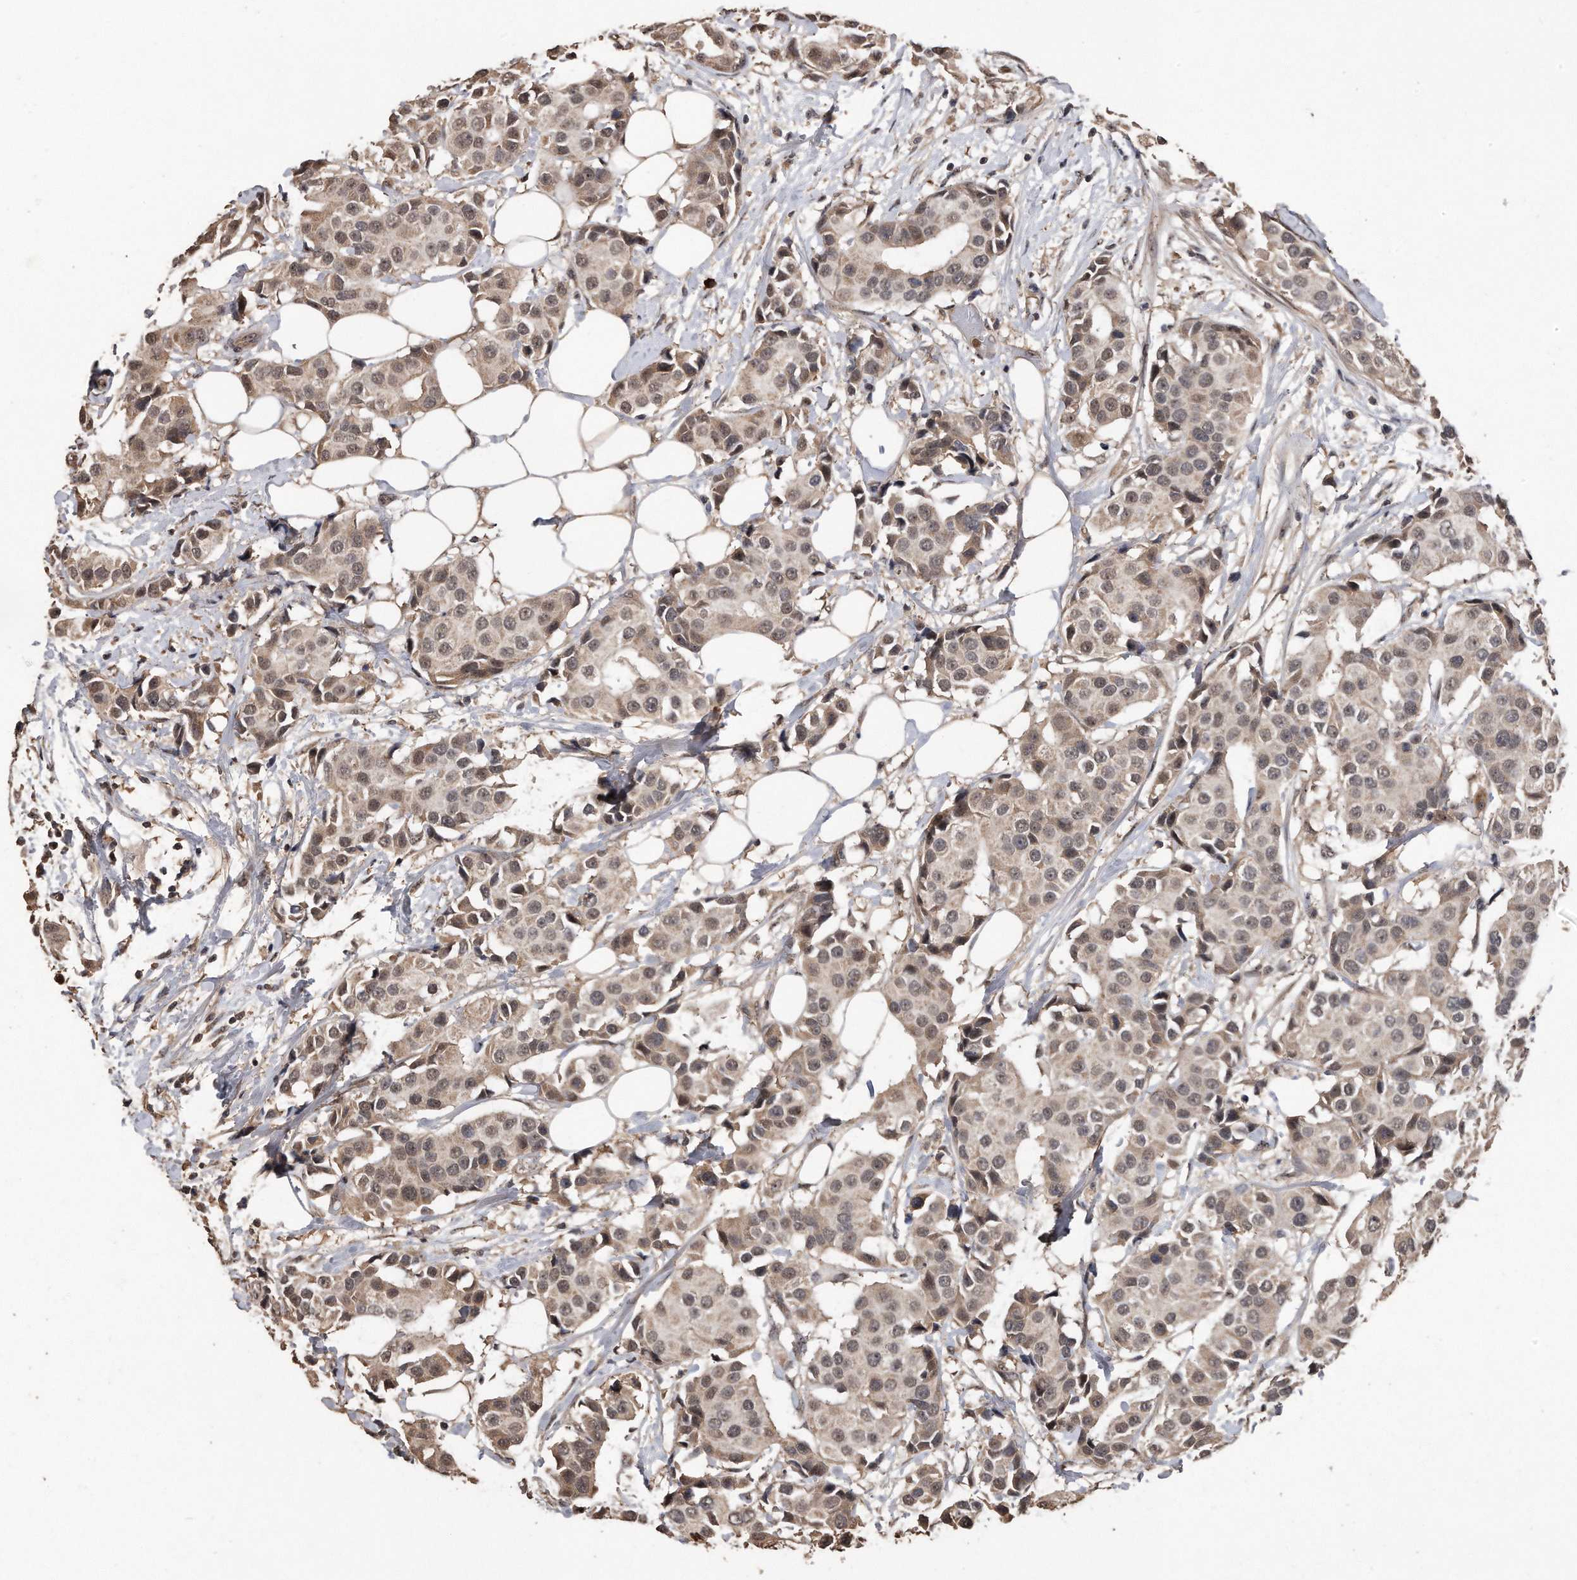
{"staining": {"intensity": "moderate", "quantity": ">75%", "location": "cytoplasmic/membranous,nuclear"}, "tissue": "breast cancer", "cell_type": "Tumor cells", "image_type": "cancer", "snomed": [{"axis": "morphology", "description": "Normal tissue, NOS"}, {"axis": "morphology", "description": "Duct carcinoma"}, {"axis": "topography", "description": "Breast"}], "caption": "A brown stain shows moderate cytoplasmic/membranous and nuclear expression of a protein in human breast cancer tumor cells.", "gene": "PELO", "patient": {"sex": "female", "age": 39}}